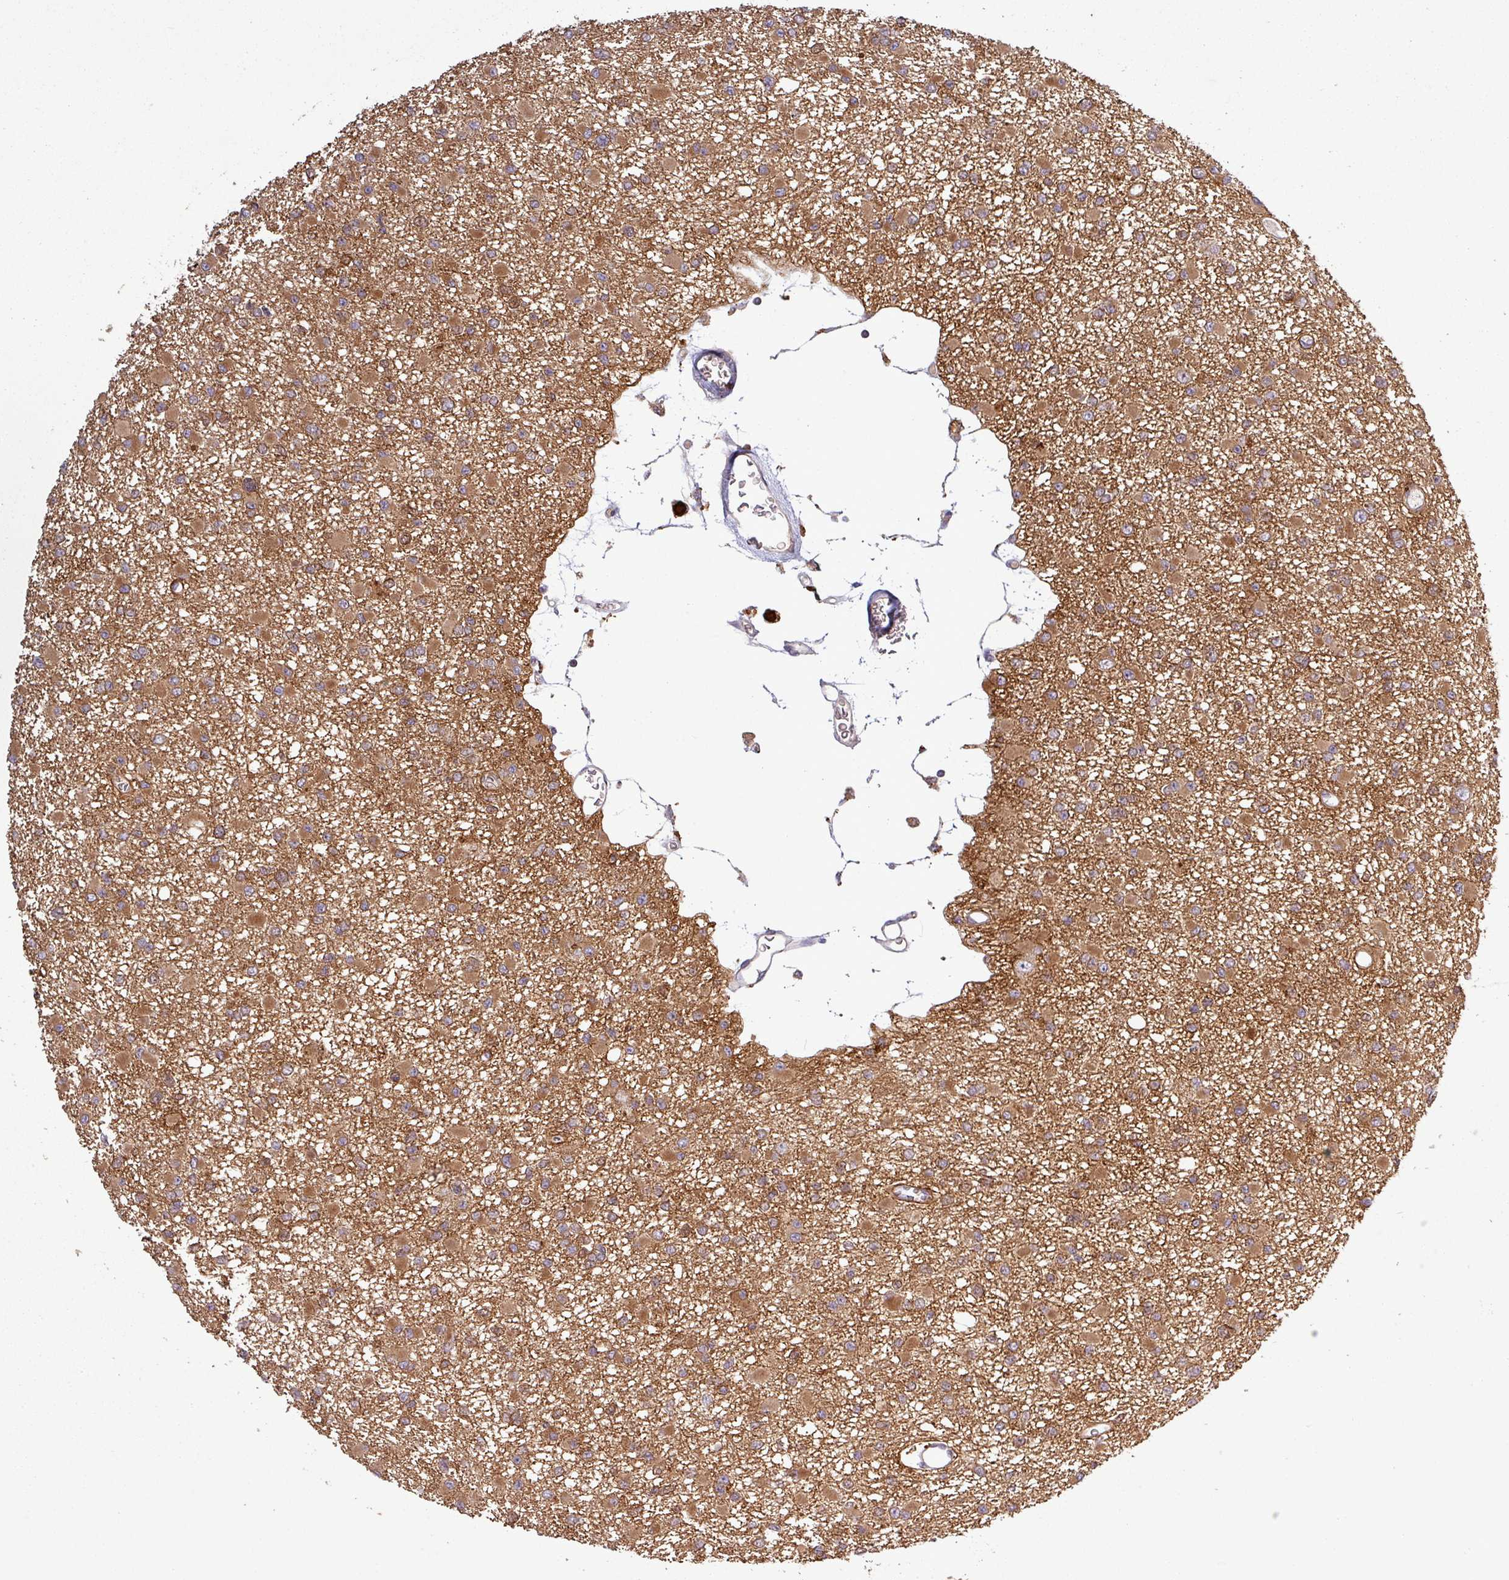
{"staining": {"intensity": "moderate", "quantity": ">75%", "location": "cytoplasmic/membranous"}, "tissue": "glioma", "cell_type": "Tumor cells", "image_type": "cancer", "snomed": [{"axis": "morphology", "description": "Glioma, malignant, Low grade"}, {"axis": "topography", "description": "Brain"}], "caption": "Immunohistochemistry (IHC) of human malignant glioma (low-grade) demonstrates medium levels of moderate cytoplasmic/membranous expression in approximately >75% of tumor cells.", "gene": "SIRPB2", "patient": {"sex": "female", "age": 22}}